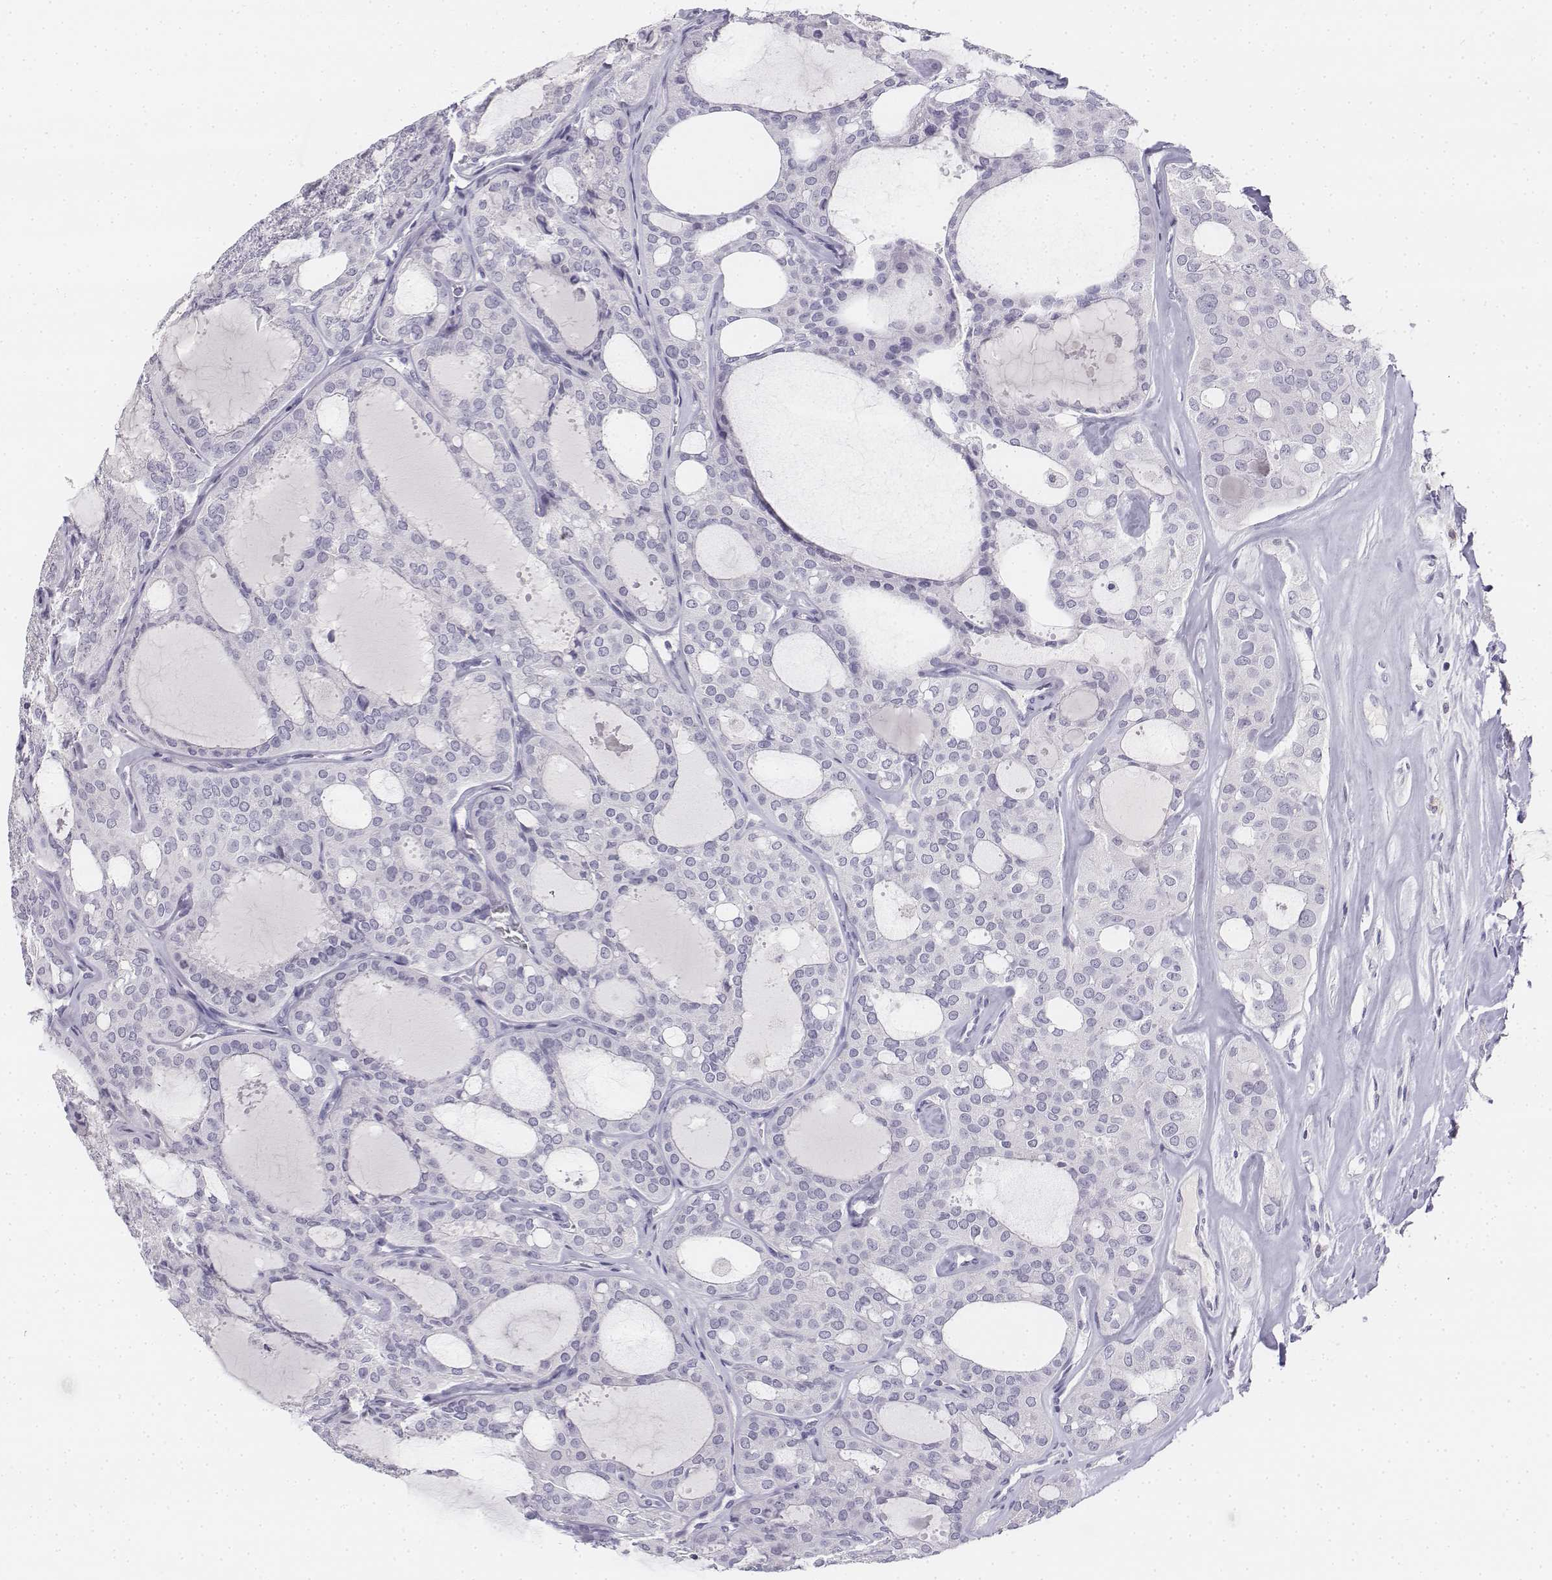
{"staining": {"intensity": "negative", "quantity": "none", "location": "none"}, "tissue": "thyroid cancer", "cell_type": "Tumor cells", "image_type": "cancer", "snomed": [{"axis": "morphology", "description": "Follicular adenoma carcinoma, NOS"}, {"axis": "topography", "description": "Thyroid gland"}], "caption": "The immunohistochemistry micrograph has no significant staining in tumor cells of thyroid cancer tissue. (Brightfield microscopy of DAB immunohistochemistry at high magnification).", "gene": "UCN2", "patient": {"sex": "male", "age": 75}}